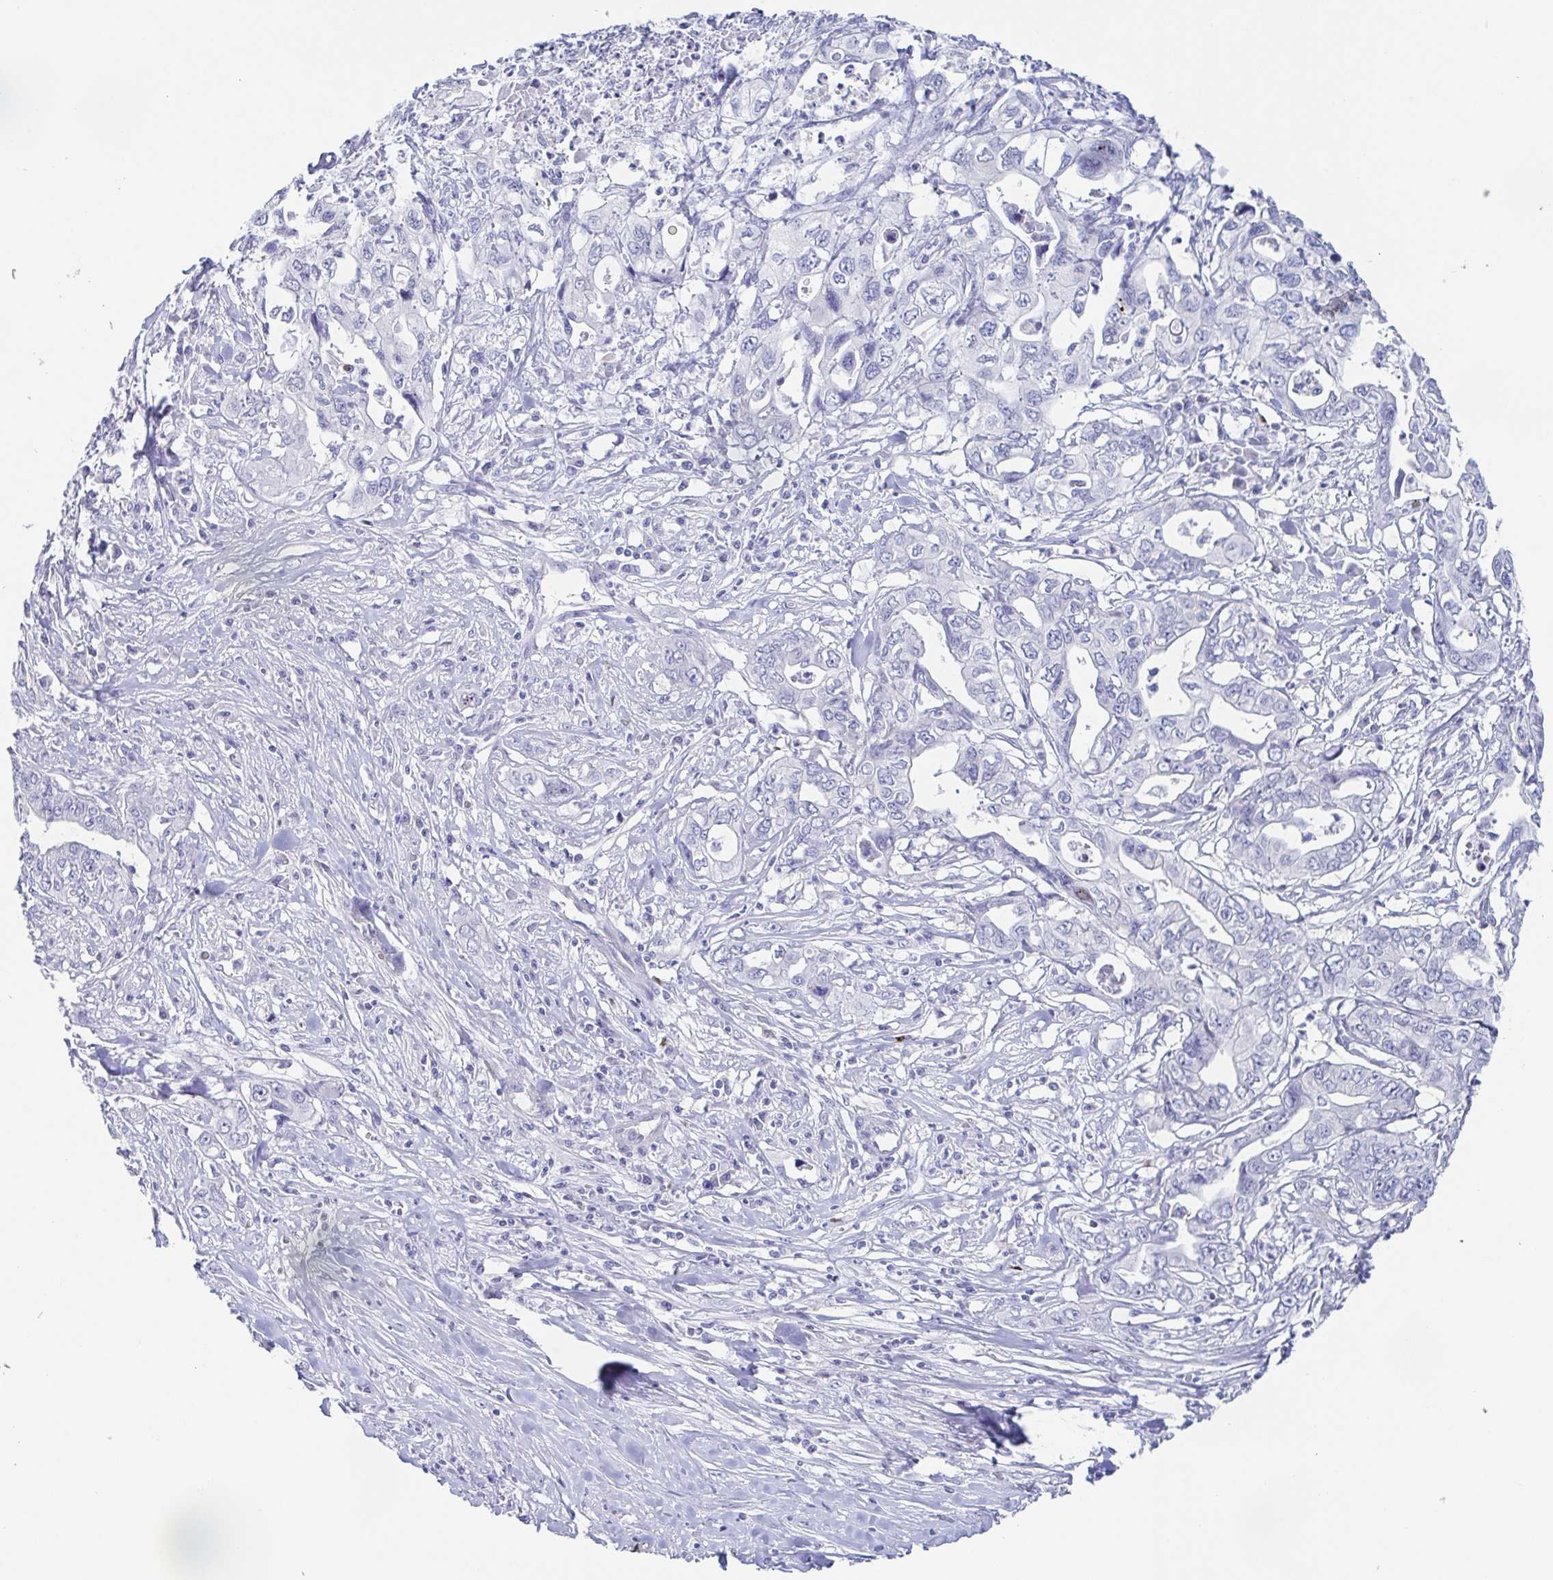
{"staining": {"intensity": "negative", "quantity": "none", "location": "none"}, "tissue": "pancreatic cancer", "cell_type": "Tumor cells", "image_type": "cancer", "snomed": [{"axis": "morphology", "description": "Adenocarcinoma, NOS"}, {"axis": "topography", "description": "Pancreas"}], "caption": "Histopathology image shows no significant protein expression in tumor cells of pancreatic cancer.", "gene": "HTR2A", "patient": {"sex": "male", "age": 68}}